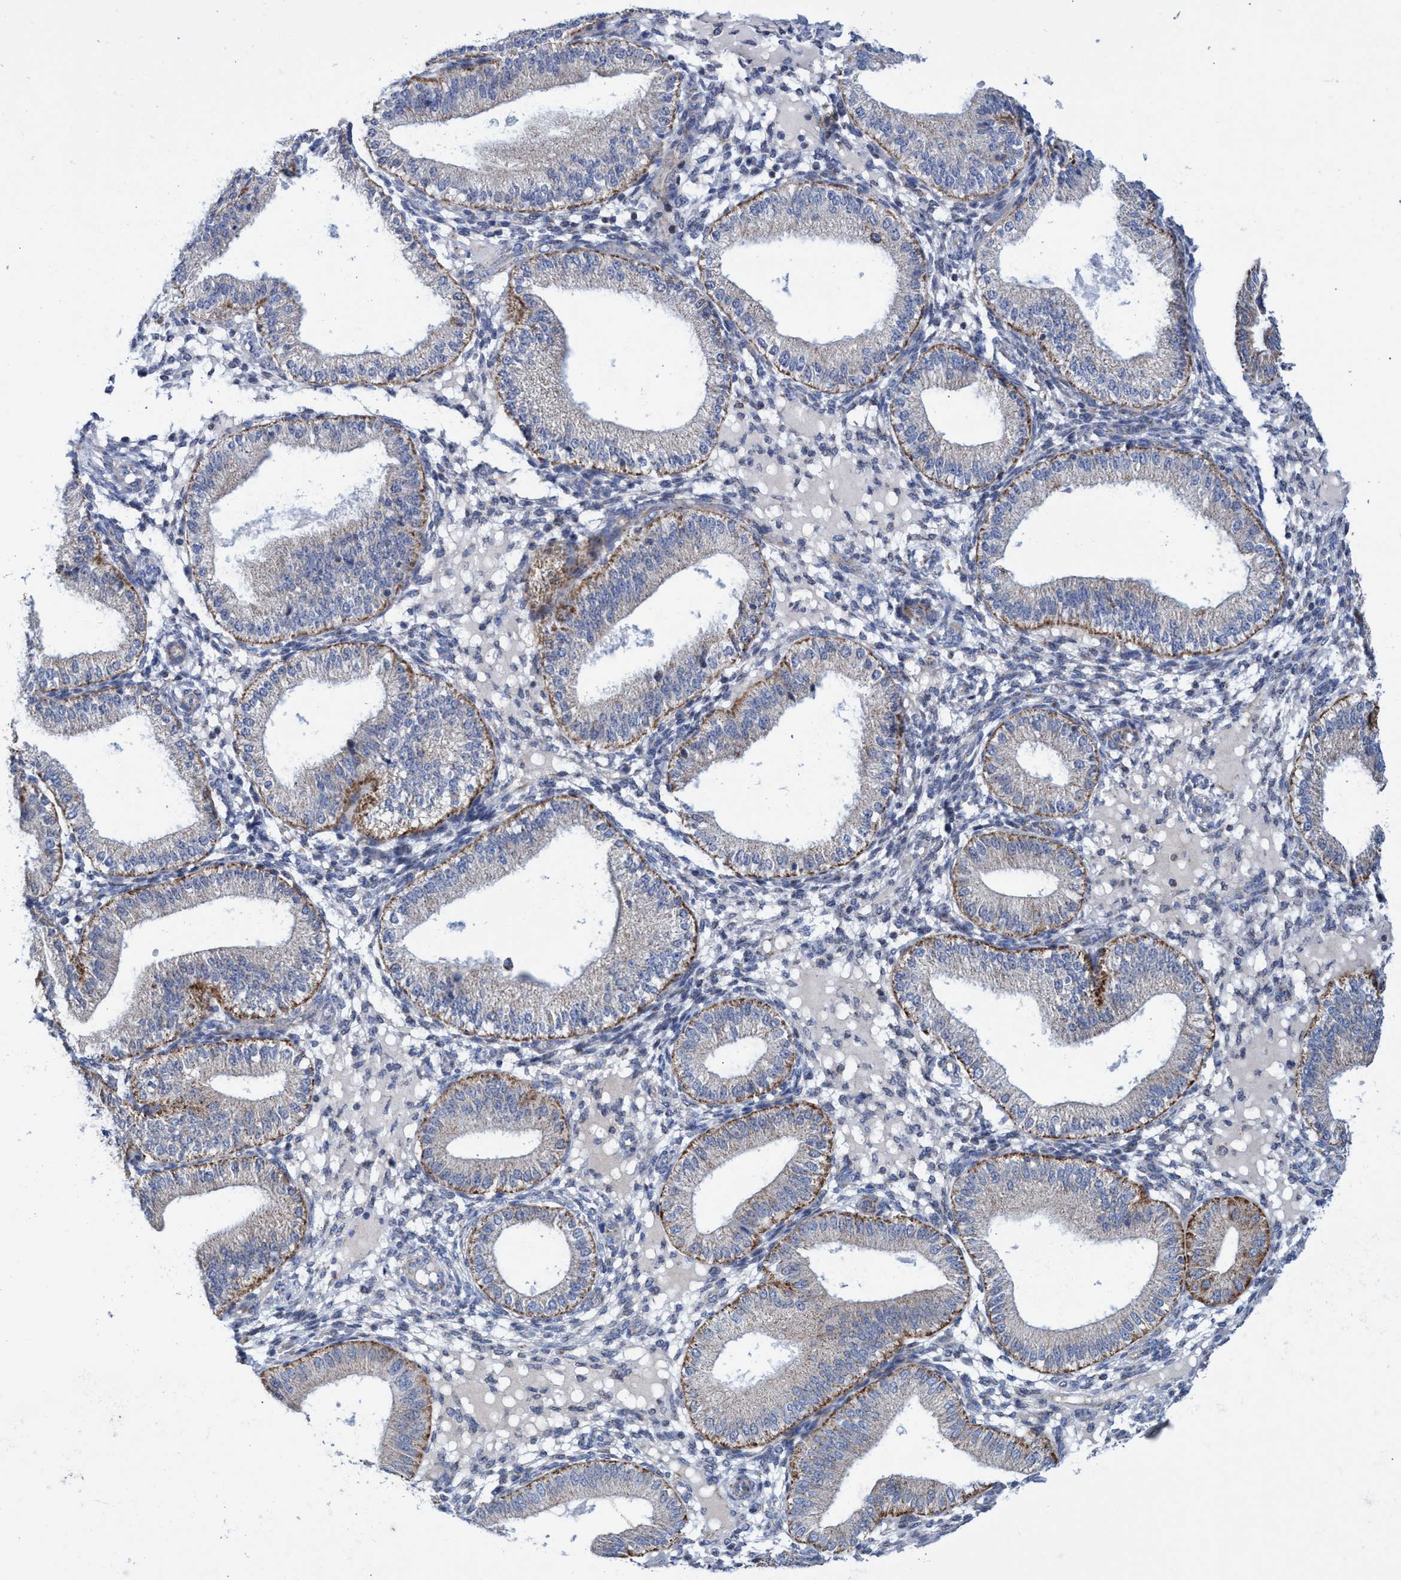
{"staining": {"intensity": "negative", "quantity": "none", "location": "none"}, "tissue": "endometrium", "cell_type": "Cells in endometrial stroma", "image_type": "normal", "snomed": [{"axis": "morphology", "description": "Normal tissue, NOS"}, {"axis": "topography", "description": "Endometrium"}], "caption": "The immunohistochemistry (IHC) image has no significant expression in cells in endometrial stroma of endometrium. (IHC, brightfield microscopy, high magnification).", "gene": "ZNF750", "patient": {"sex": "female", "age": 39}}